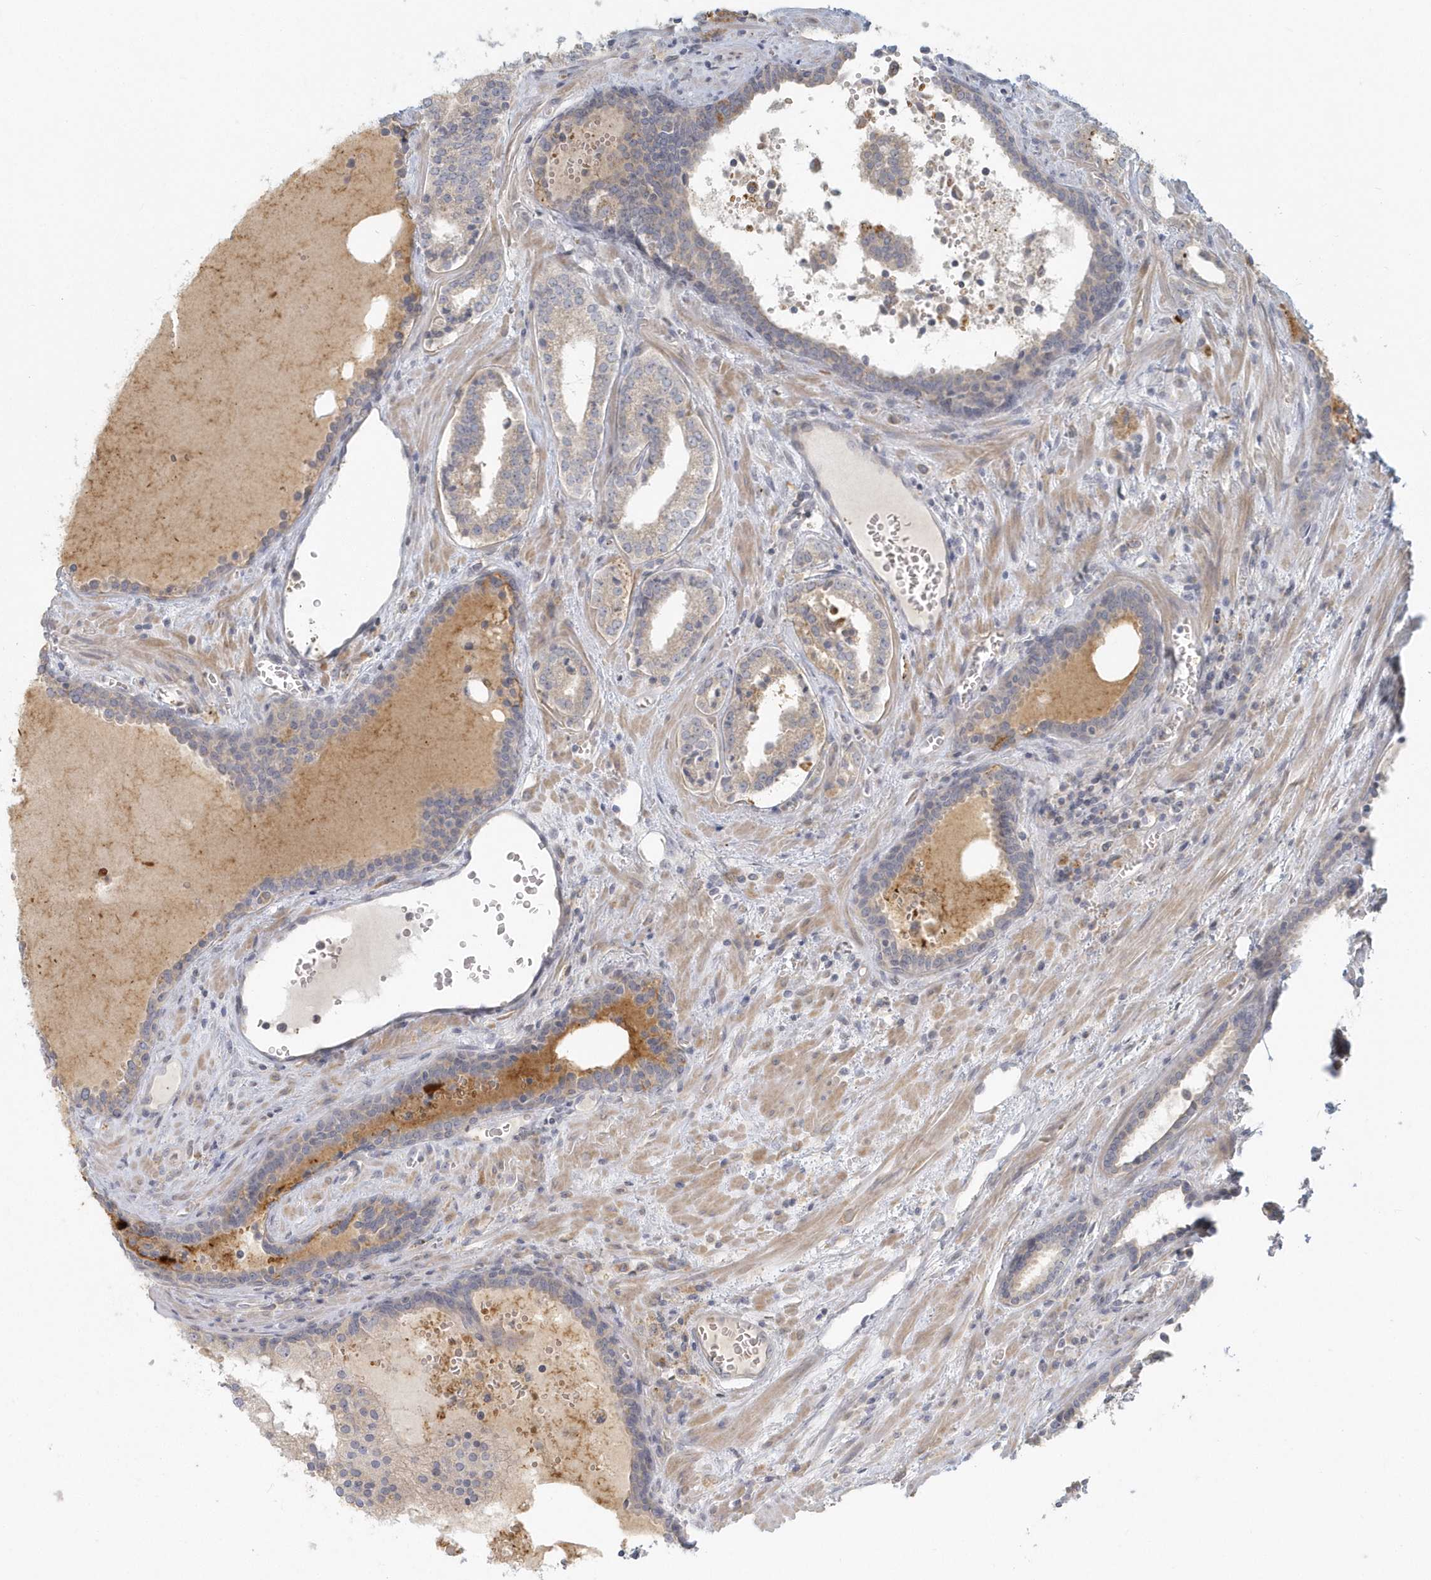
{"staining": {"intensity": "weak", "quantity": "<25%", "location": "cytoplasmic/membranous"}, "tissue": "prostate cancer", "cell_type": "Tumor cells", "image_type": "cancer", "snomed": [{"axis": "morphology", "description": "Adenocarcinoma, High grade"}, {"axis": "topography", "description": "Prostate"}], "caption": "Histopathology image shows no significant protein positivity in tumor cells of prostate cancer.", "gene": "NAPB", "patient": {"sex": "male", "age": 68}}